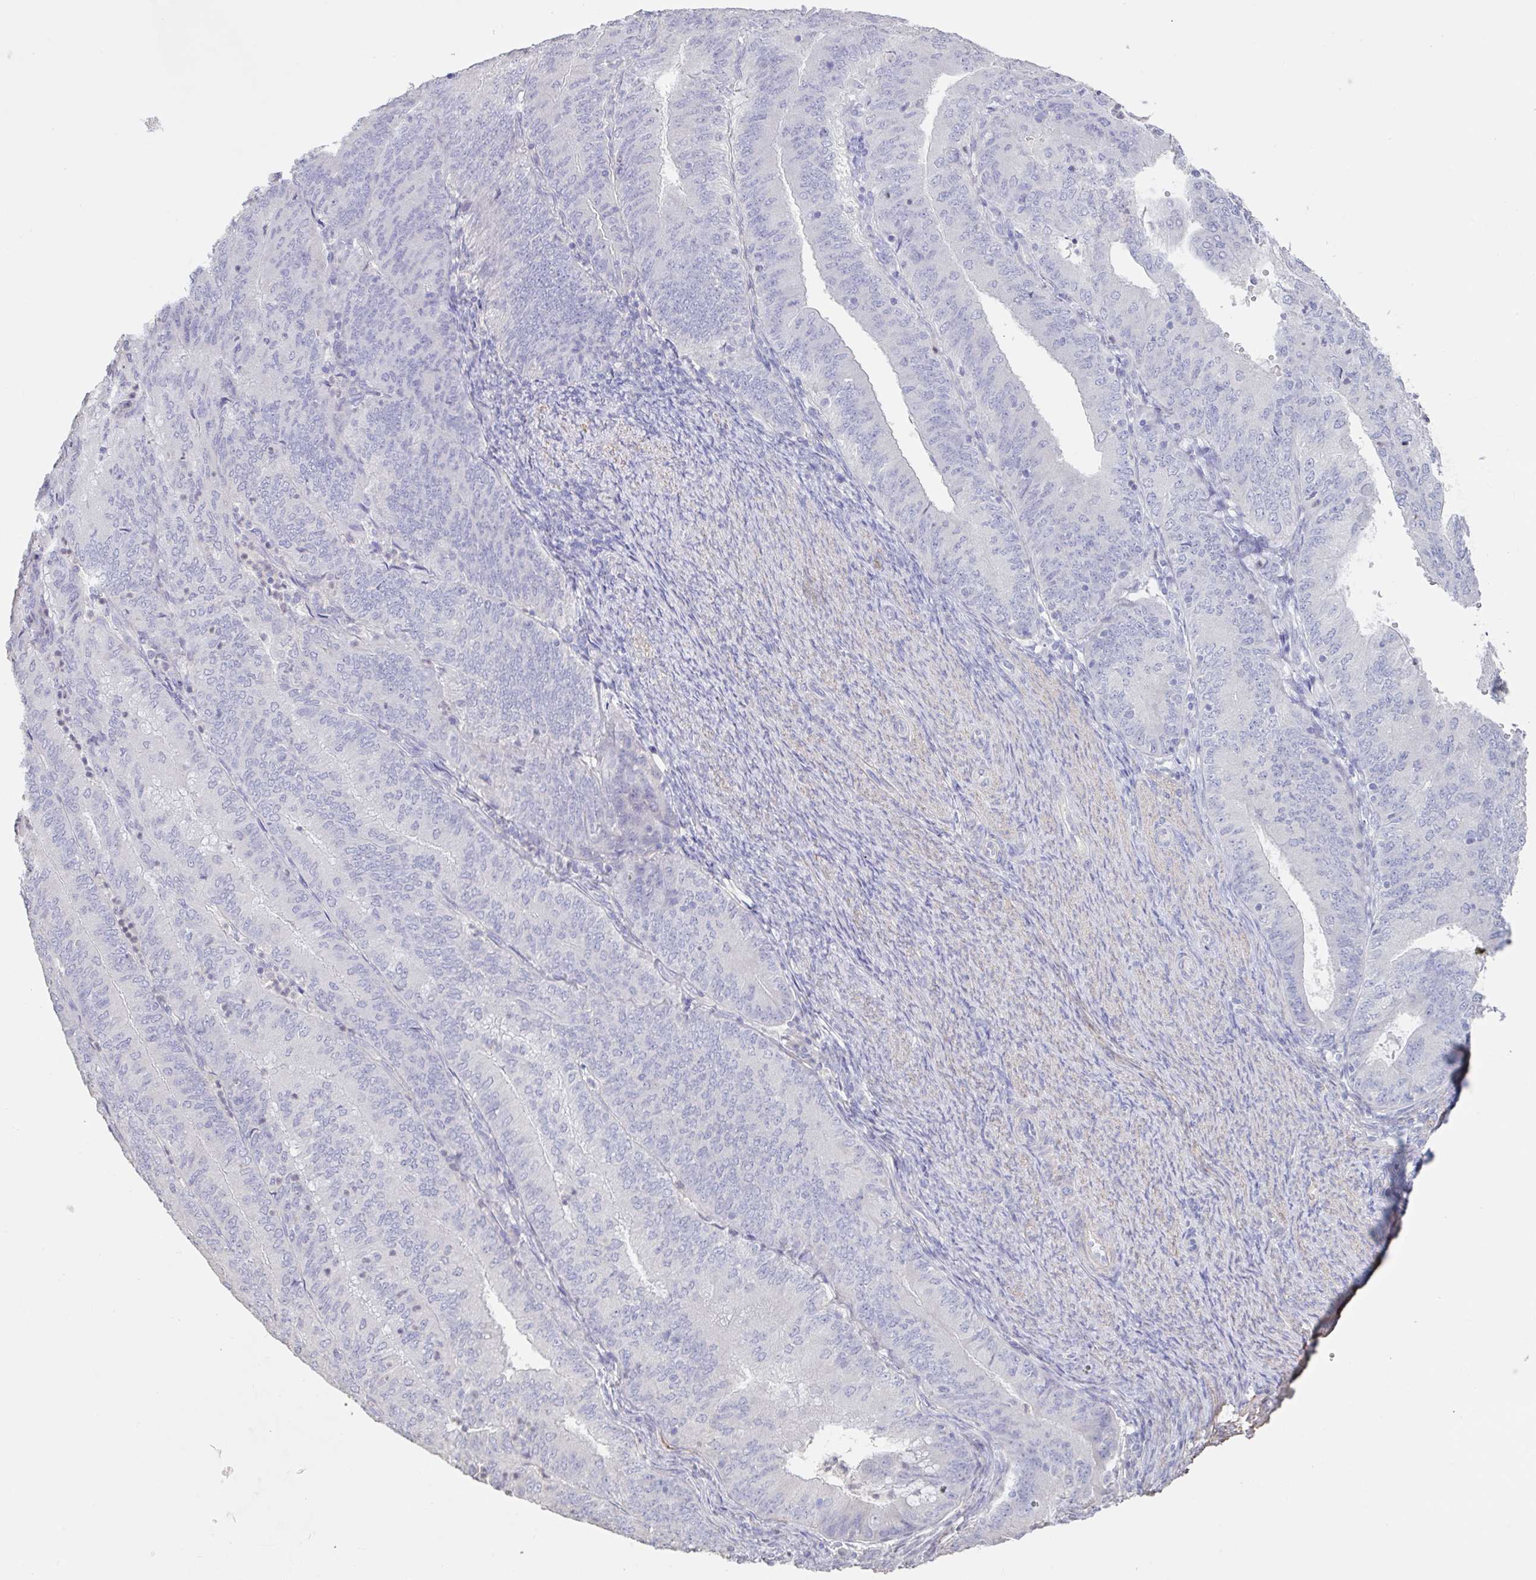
{"staining": {"intensity": "negative", "quantity": "none", "location": "none"}, "tissue": "endometrial cancer", "cell_type": "Tumor cells", "image_type": "cancer", "snomed": [{"axis": "morphology", "description": "Adenocarcinoma, NOS"}, {"axis": "topography", "description": "Endometrium"}], "caption": "Immunohistochemistry (IHC) micrograph of neoplastic tissue: human endometrial cancer stained with DAB (3,3'-diaminobenzidine) displays no significant protein staining in tumor cells. Nuclei are stained in blue.", "gene": "PYGM", "patient": {"sex": "female", "age": 57}}